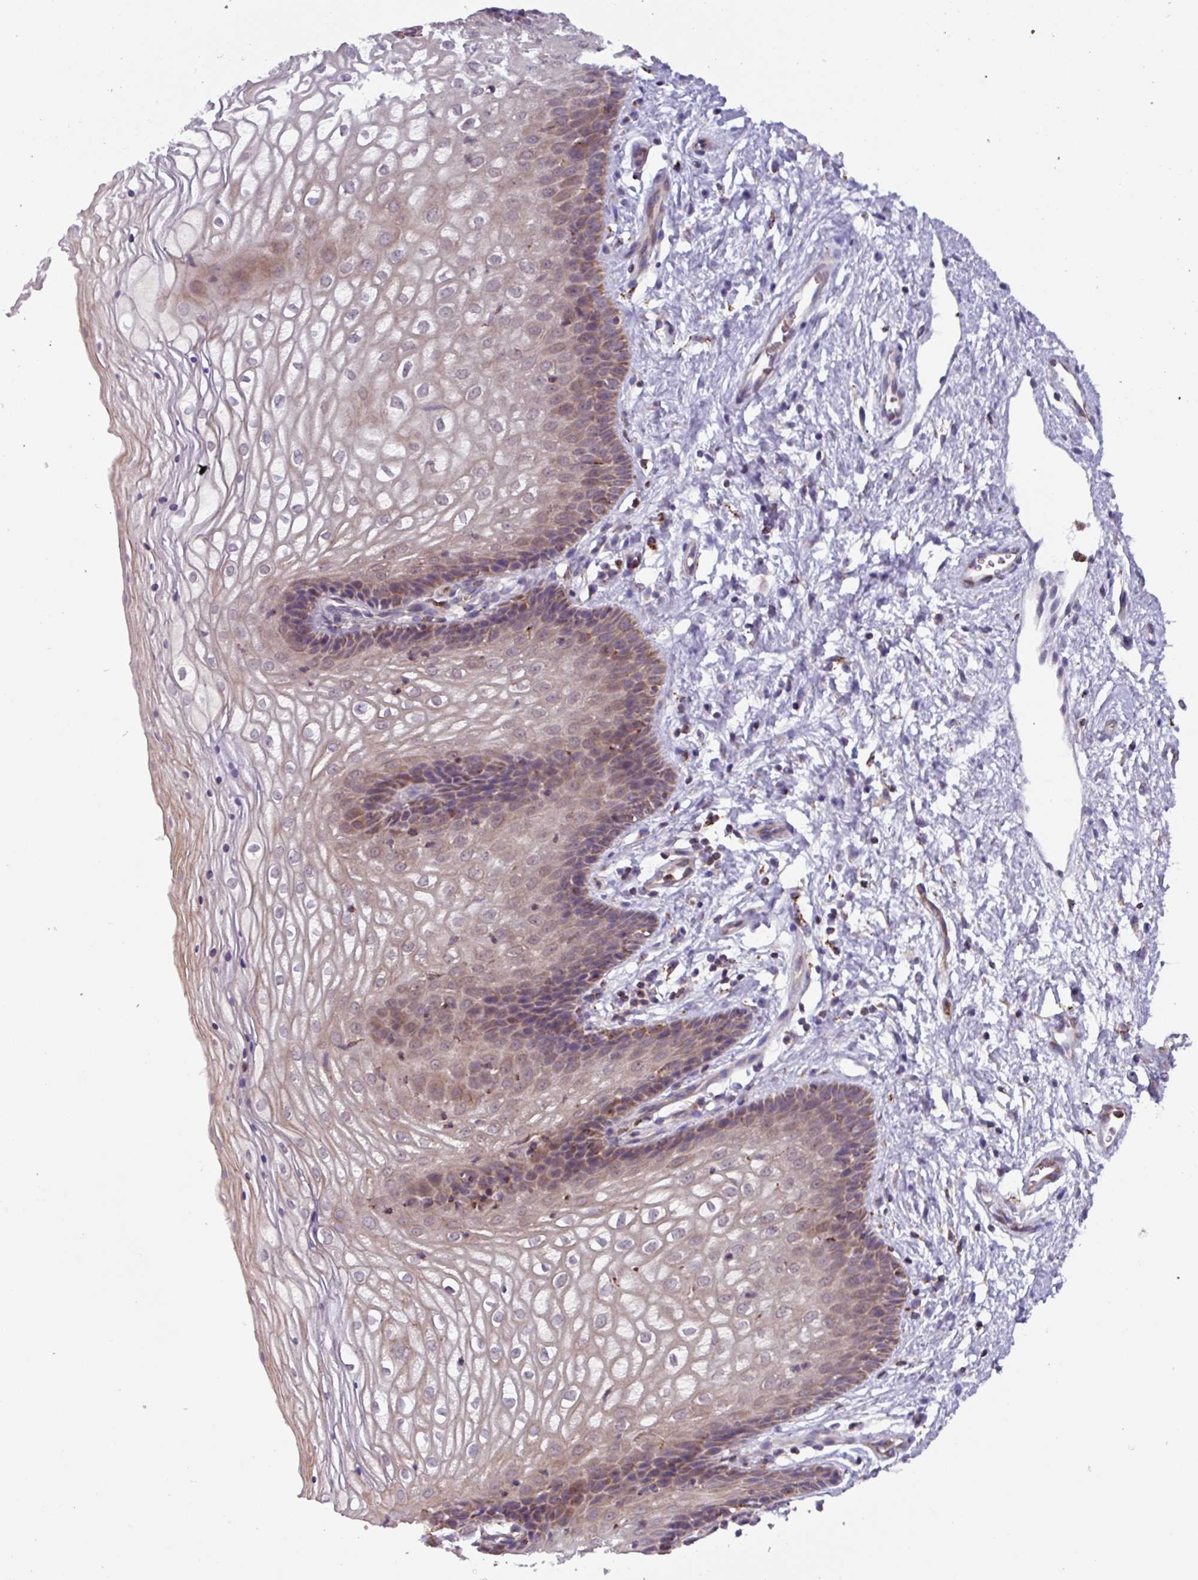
{"staining": {"intensity": "weak", "quantity": "25%-75%", "location": "cytoplasmic/membranous"}, "tissue": "vagina", "cell_type": "Squamous epithelial cells", "image_type": "normal", "snomed": [{"axis": "morphology", "description": "Normal tissue, NOS"}, {"axis": "topography", "description": "Vagina"}], "caption": "About 25%-75% of squamous epithelial cells in normal human vagina demonstrate weak cytoplasmic/membranous protein positivity as visualized by brown immunohistochemical staining.", "gene": "AKIRIN1", "patient": {"sex": "female", "age": 34}}